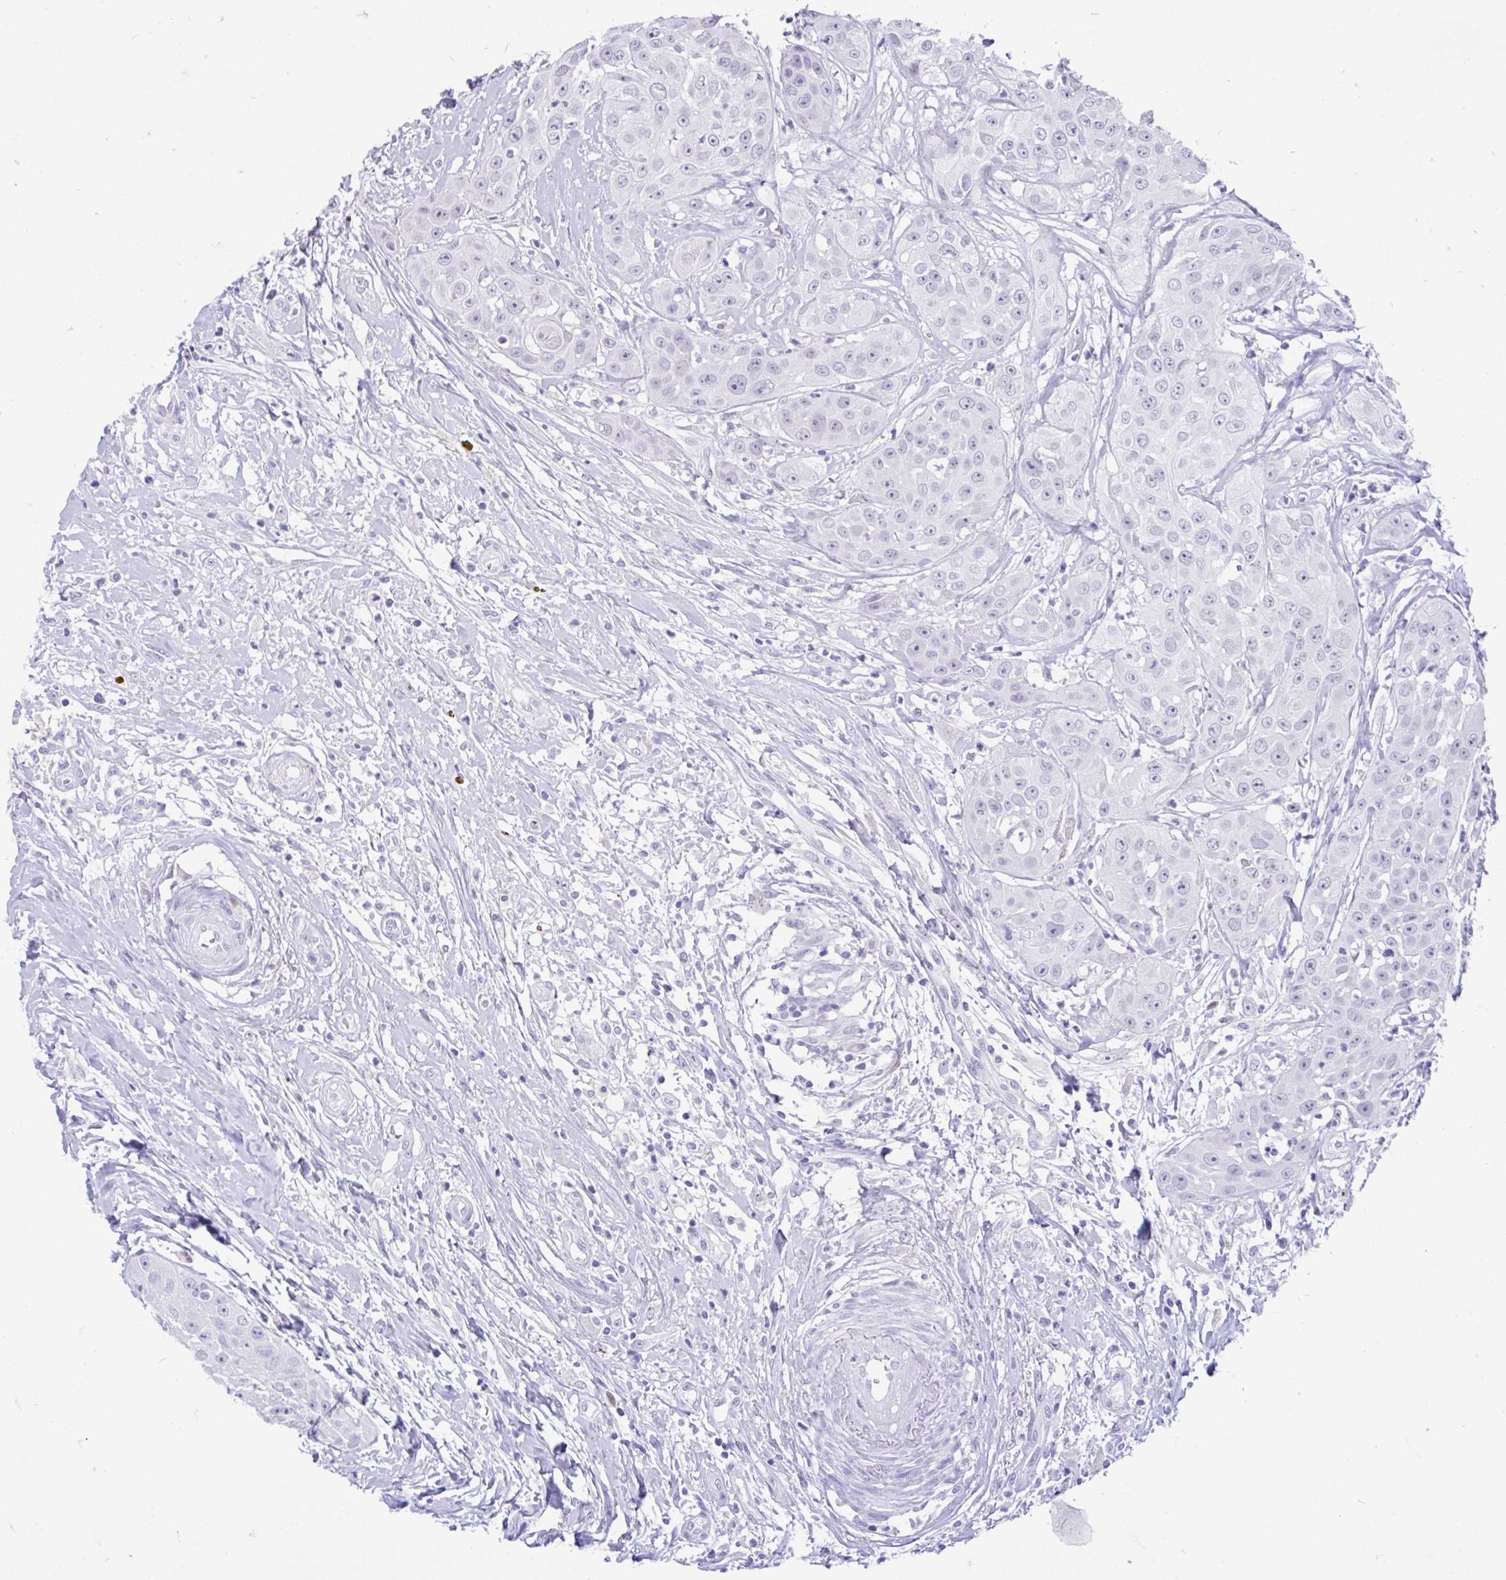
{"staining": {"intensity": "negative", "quantity": "none", "location": "none"}, "tissue": "head and neck cancer", "cell_type": "Tumor cells", "image_type": "cancer", "snomed": [{"axis": "morphology", "description": "Squamous cell carcinoma, NOS"}, {"axis": "topography", "description": "Head-Neck"}], "caption": "High power microscopy histopathology image of an immunohistochemistry (IHC) photomicrograph of squamous cell carcinoma (head and neck), revealing no significant expression in tumor cells.", "gene": "GLB1L2", "patient": {"sex": "male", "age": 83}}